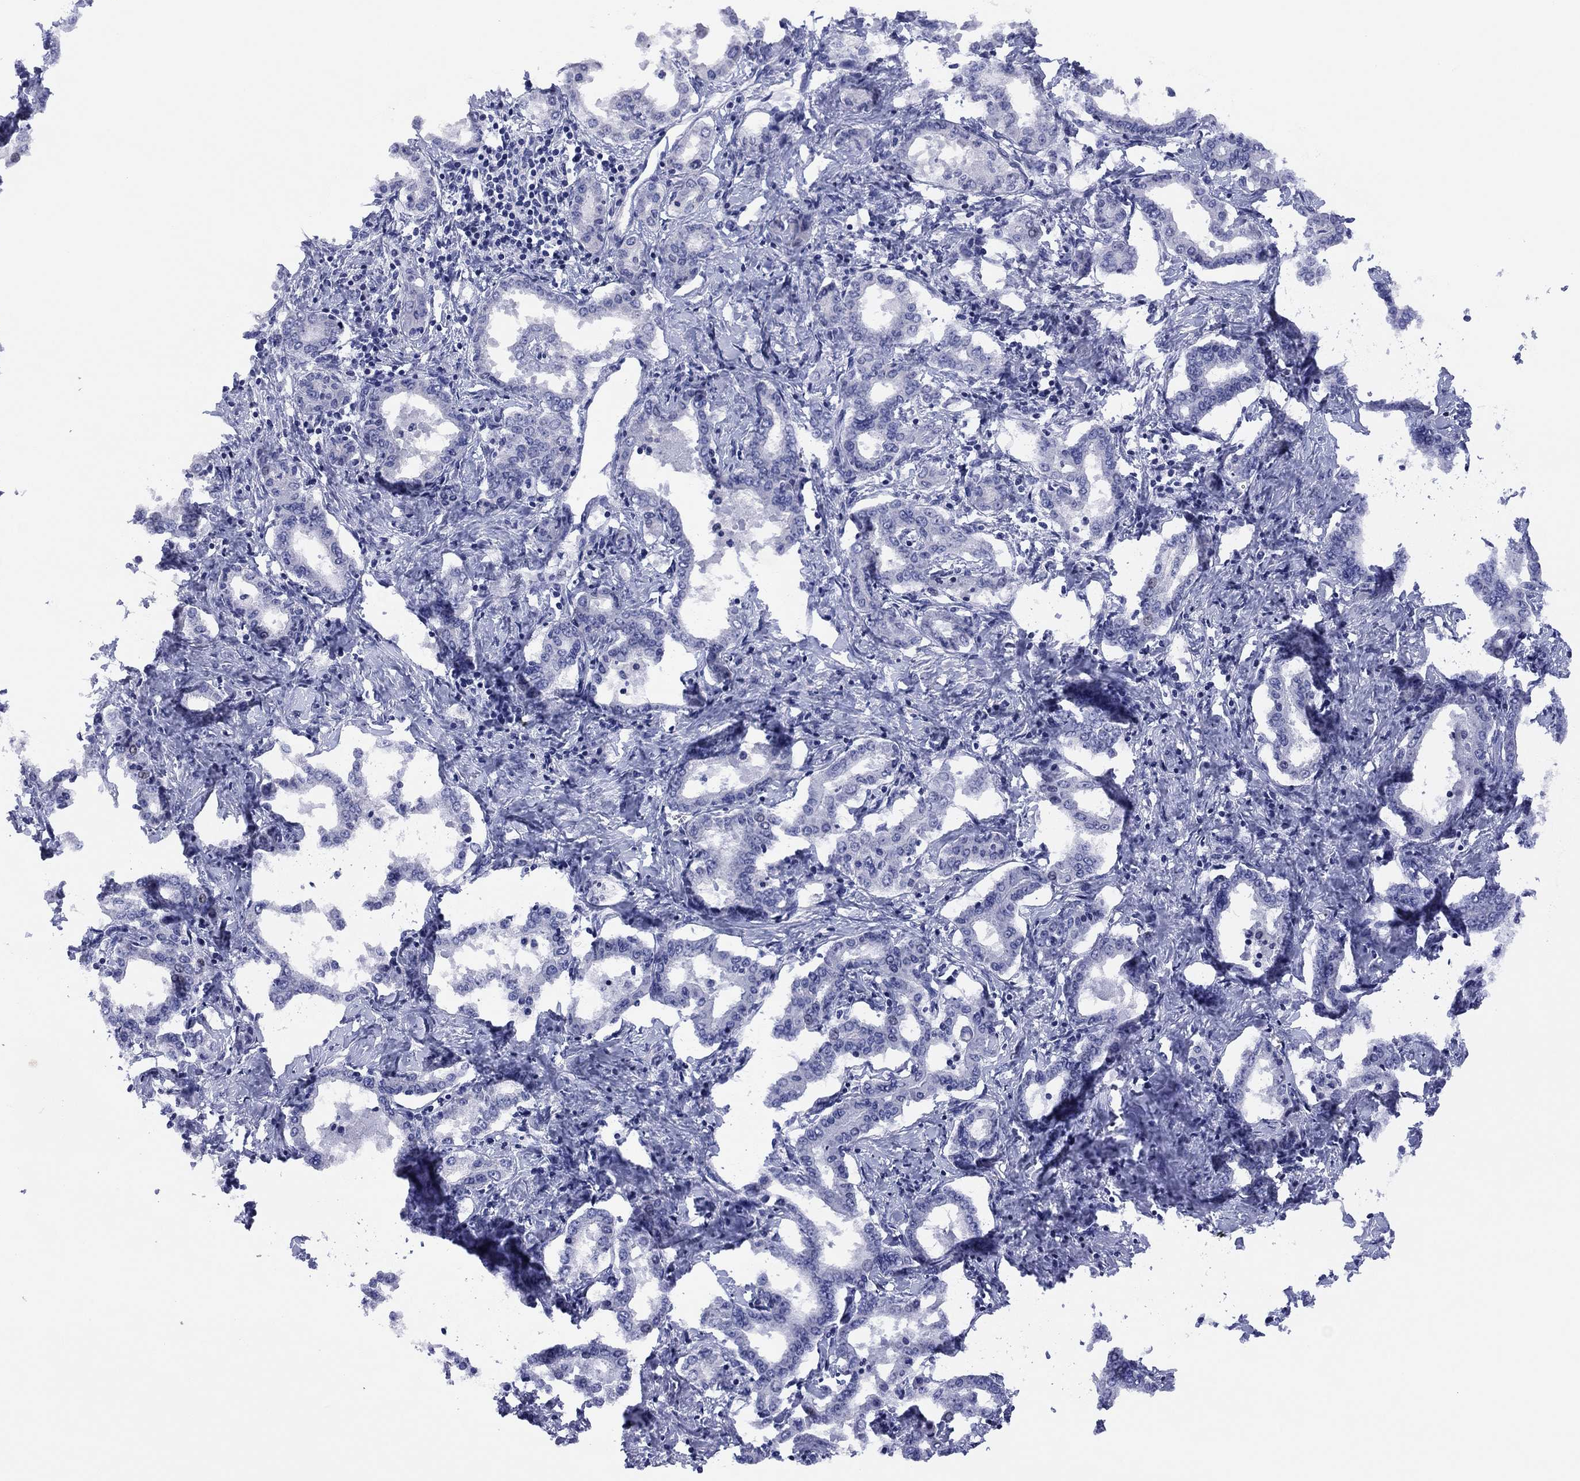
{"staining": {"intensity": "negative", "quantity": "none", "location": "none"}, "tissue": "liver cancer", "cell_type": "Tumor cells", "image_type": "cancer", "snomed": [{"axis": "morphology", "description": "Cholangiocarcinoma"}, {"axis": "topography", "description": "Liver"}], "caption": "This is an immunohistochemistry image of liver cancer. There is no positivity in tumor cells.", "gene": "CYP2B6", "patient": {"sex": "female", "age": 47}}